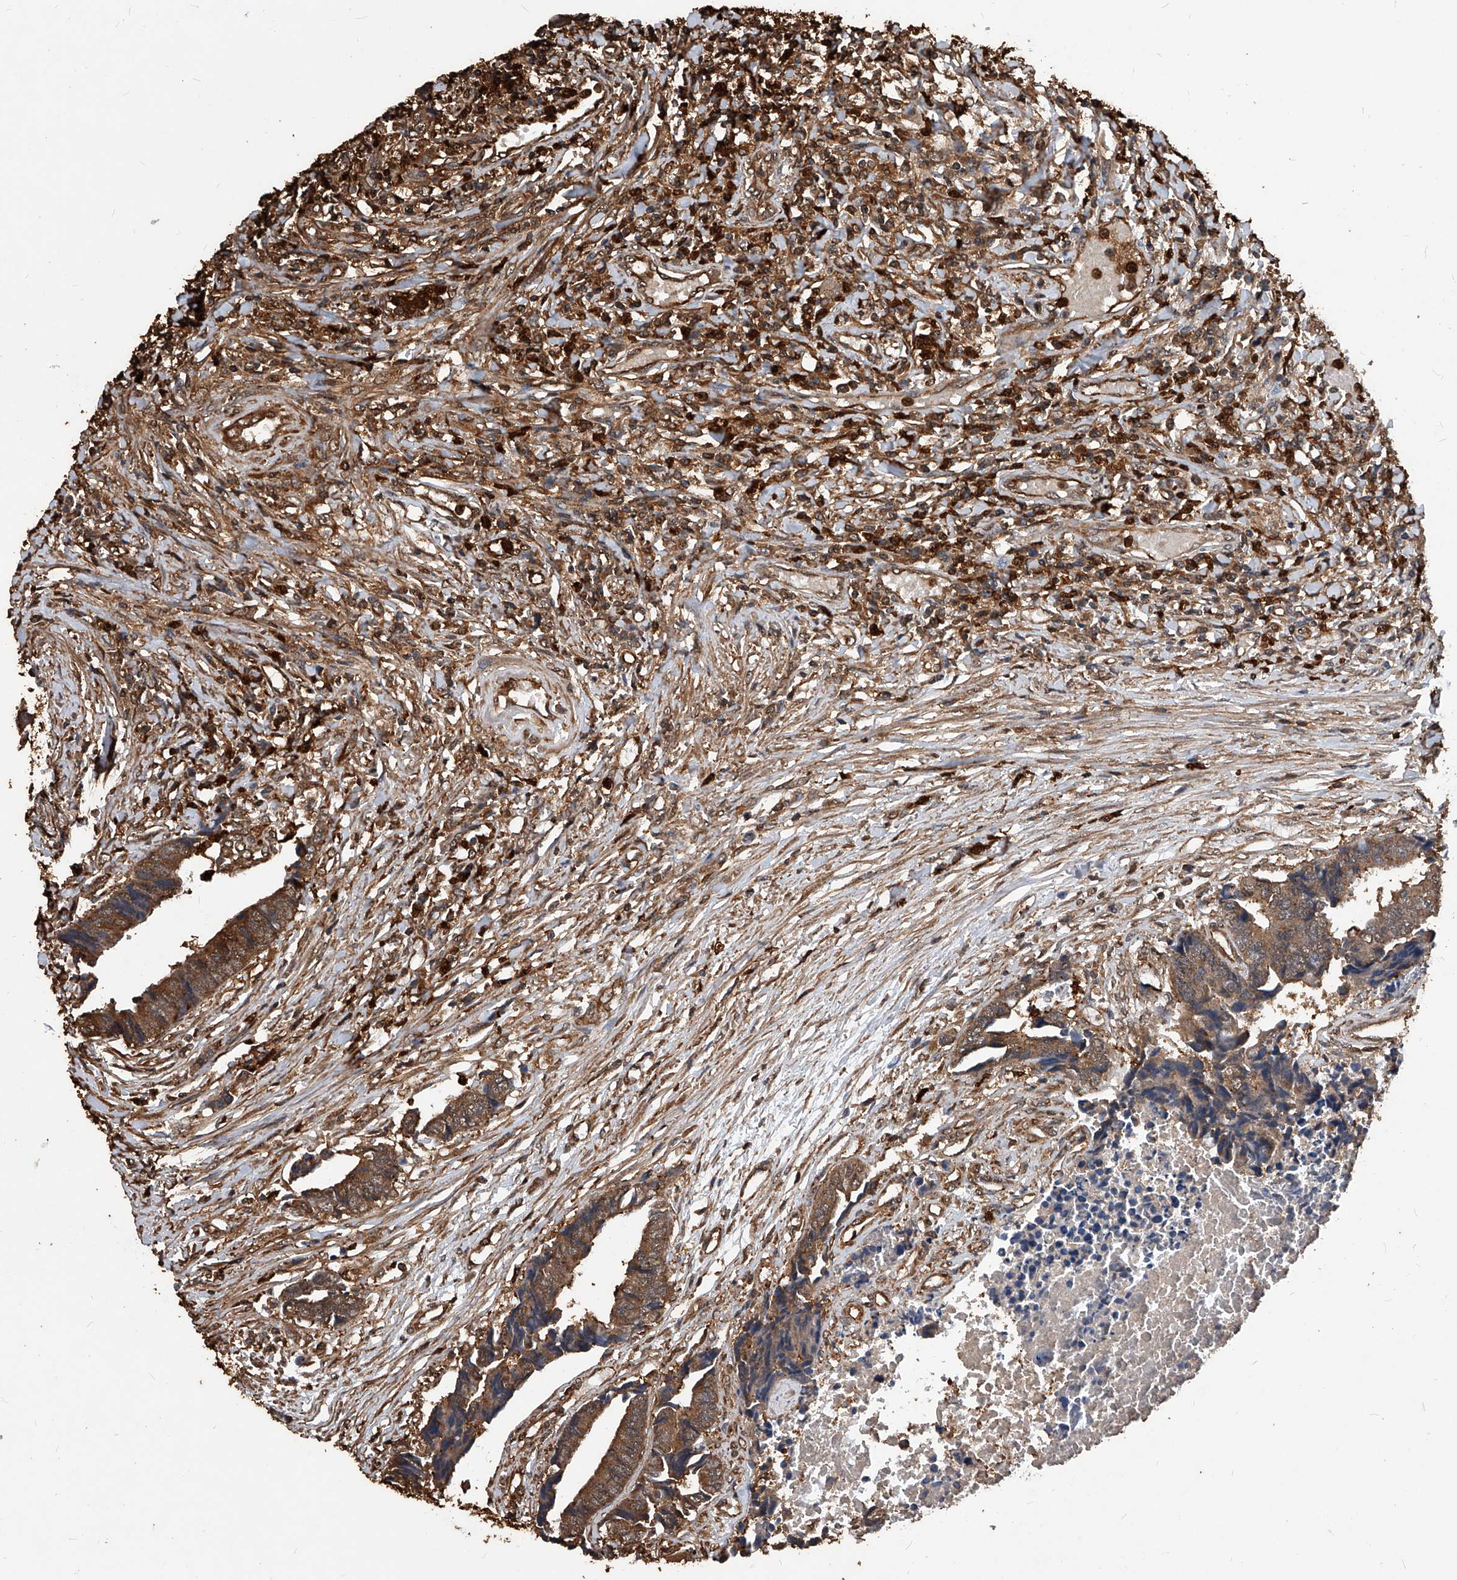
{"staining": {"intensity": "strong", "quantity": ">75%", "location": "cytoplasmic/membranous"}, "tissue": "colorectal cancer", "cell_type": "Tumor cells", "image_type": "cancer", "snomed": [{"axis": "morphology", "description": "Adenocarcinoma, NOS"}, {"axis": "topography", "description": "Rectum"}], "caption": "Immunohistochemical staining of human colorectal cancer (adenocarcinoma) reveals strong cytoplasmic/membranous protein positivity in about >75% of tumor cells. (DAB (3,3'-diaminobenzidine) IHC, brown staining for protein, blue staining for nuclei).", "gene": "UCP2", "patient": {"sex": "male", "age": 84}}